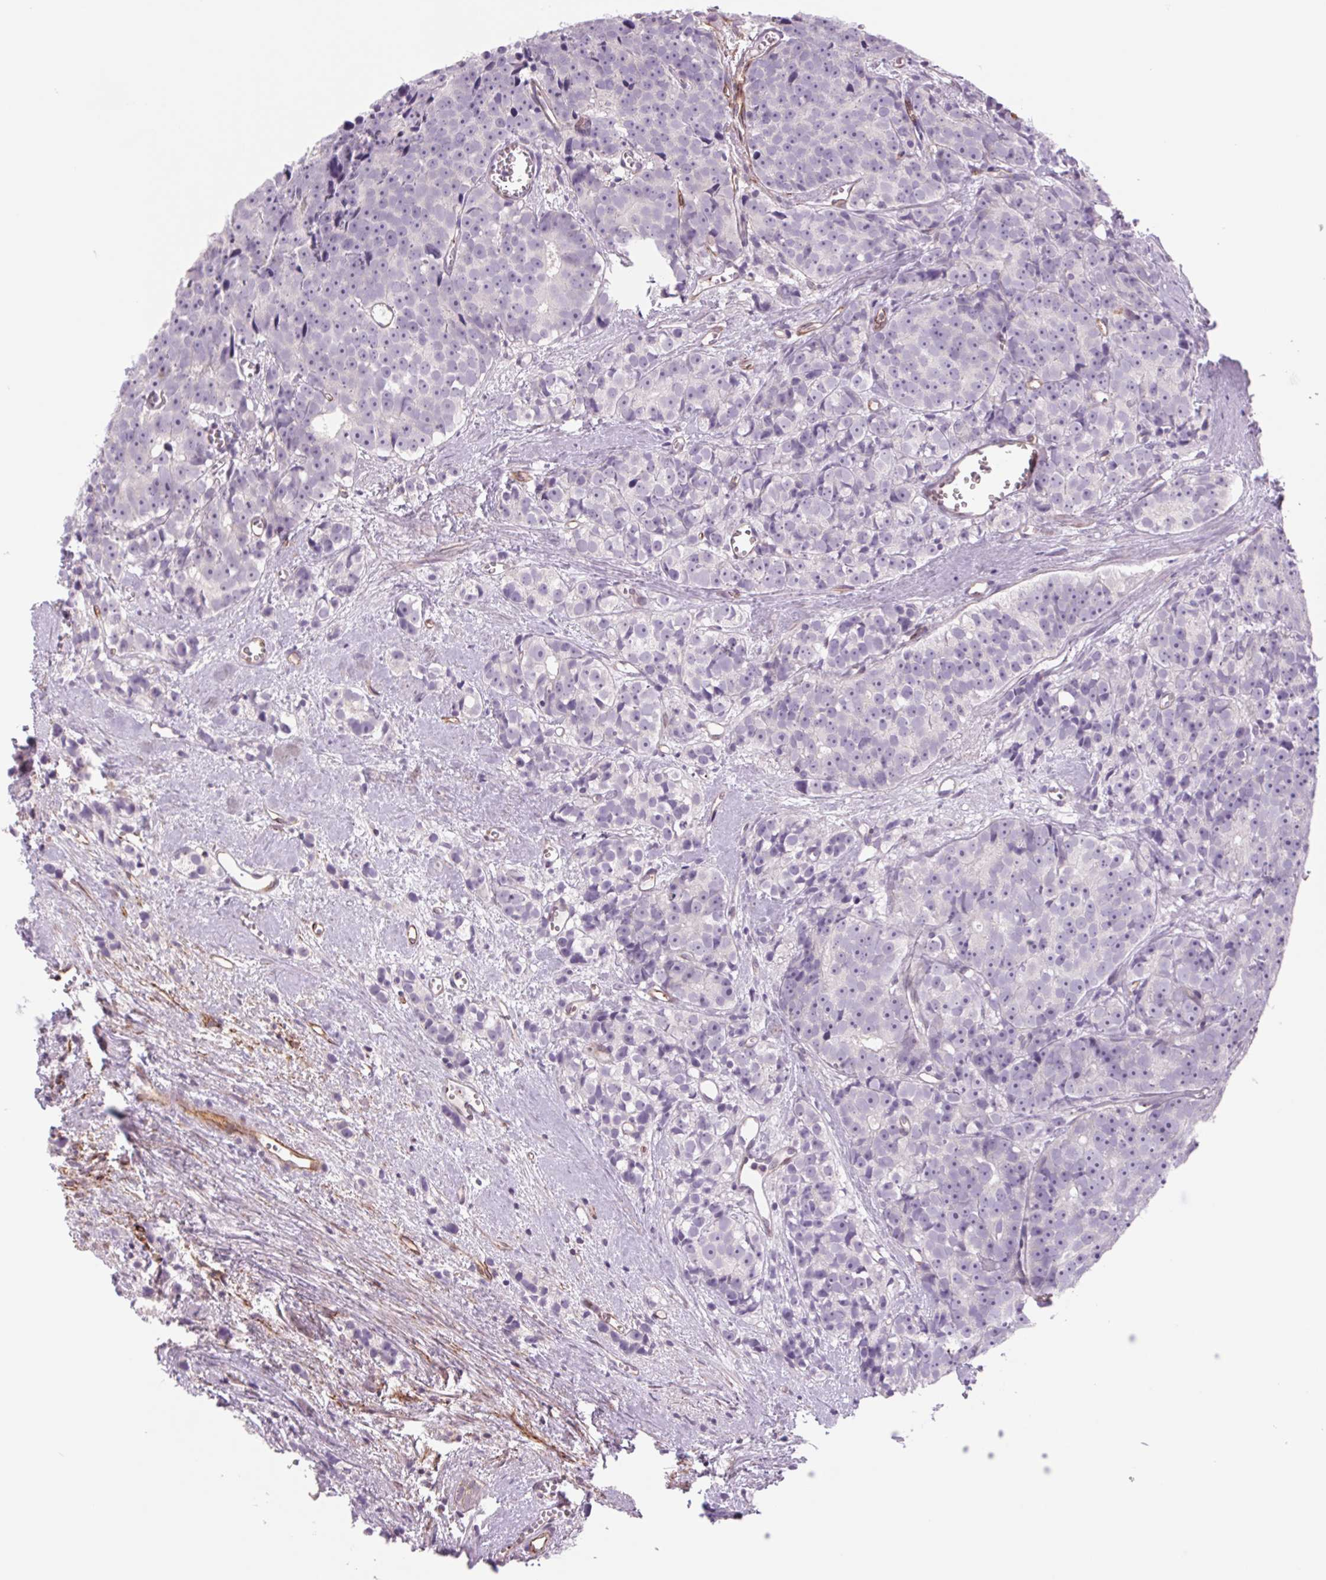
{"staining": {"intensity": "negative", "quantity": "none", "location": "none"}, "tissue": "prostate cancer", "cell_type": "Tumor cells", "image_type": "cancer", "snomed": [{"axis": "morphology", "description": "Adenocarcinoma, High grade"}, {"axis": "topography", "description": "Prostate"}], "caption": "DAB (3,3'-diaminobenzidine) immunohistochemical staining of human prostate adenocarcinoma (high-grade) shows no significant expression in tumor cells.", "gene": "MS4A13", "patient": {"sex": "male", "age": 77}}